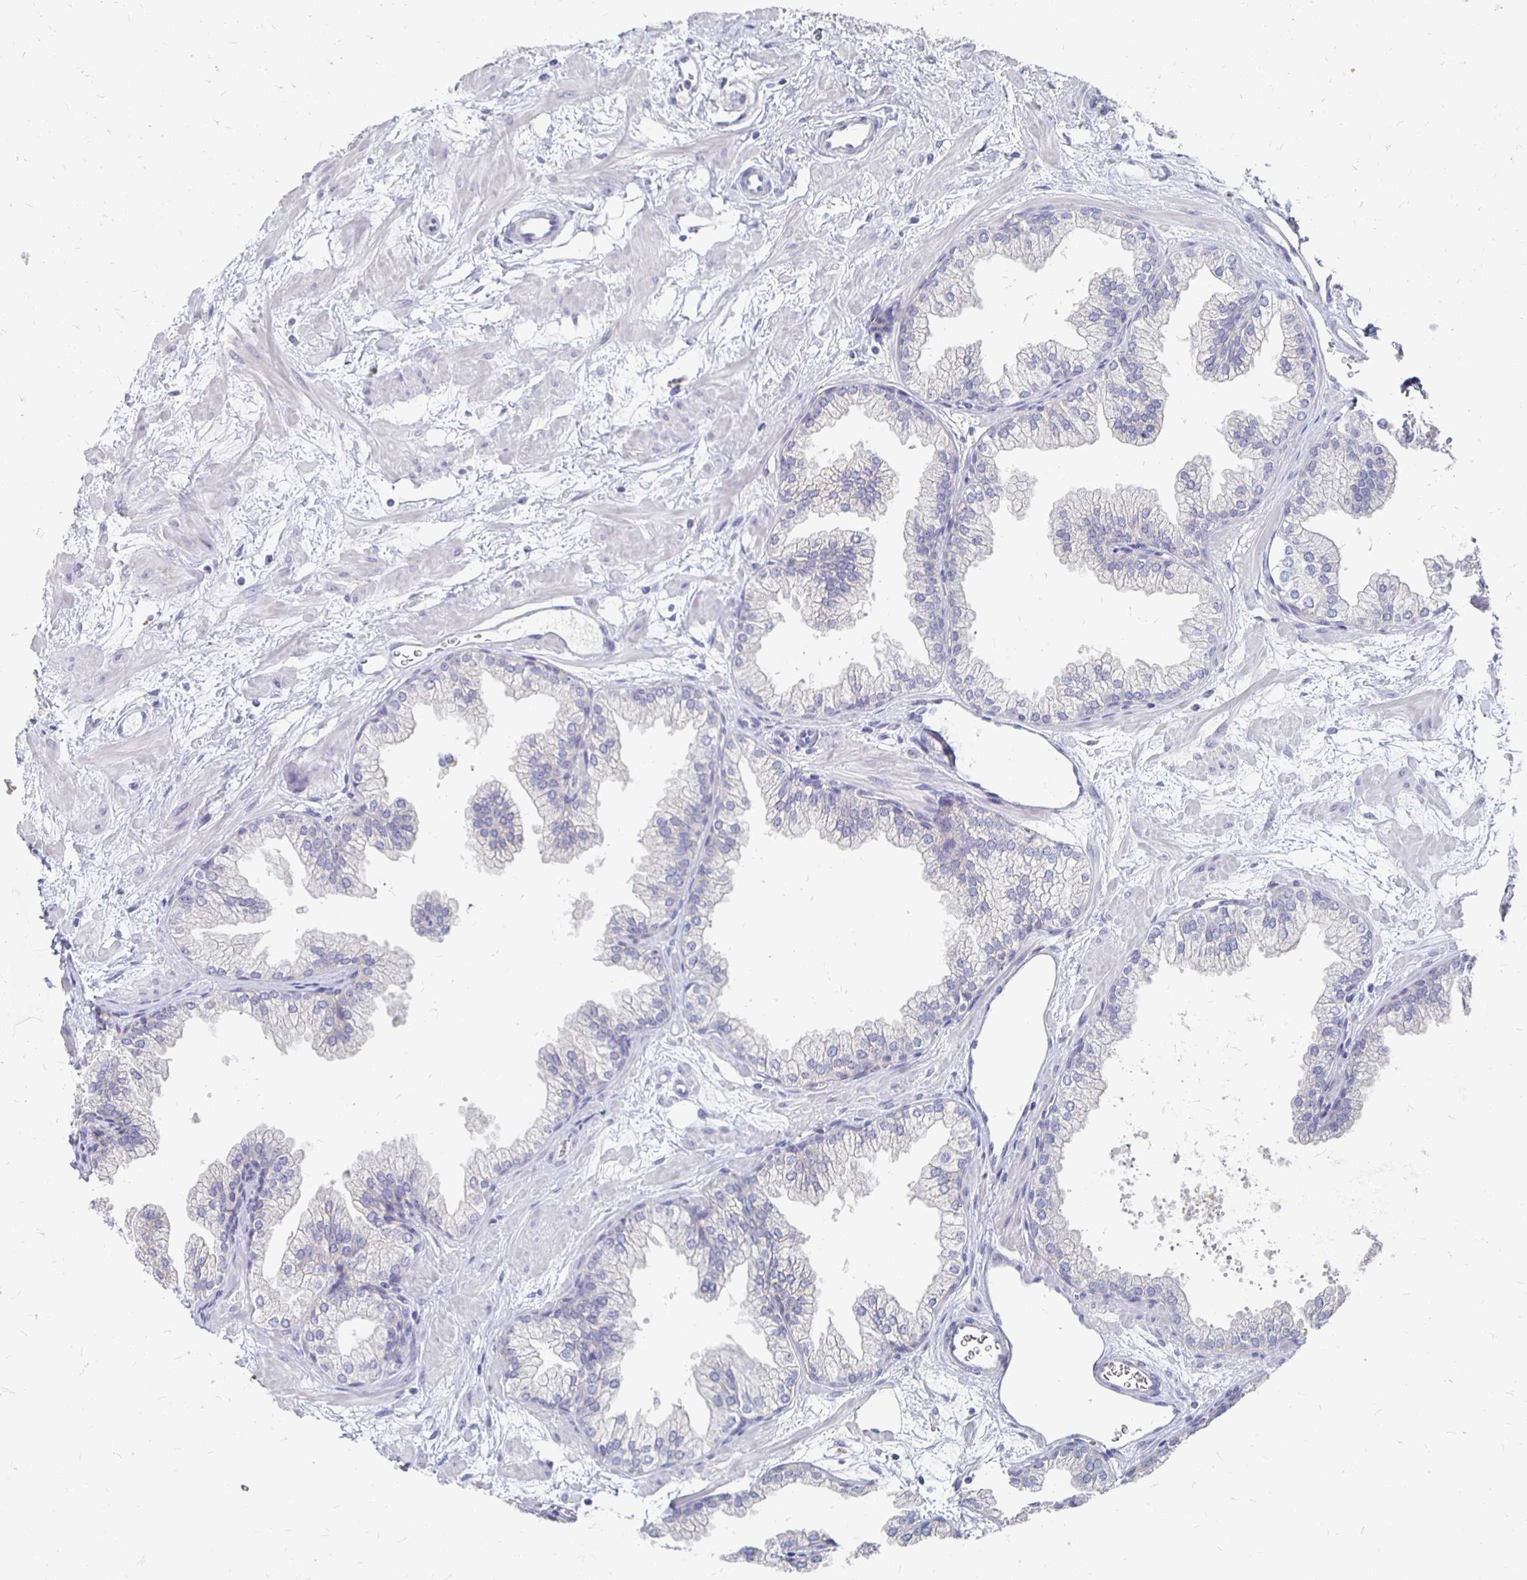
{"staining": {"intensity": "negative", "quantity": "none", "location": "none"}, "tissue": "prostate", "cell_type": "Glandular cells", "image_type": "normal", "snomed": [{"axis": "morphology", "description": "Normal tissue, NOS"}, {"axis": "topography", "description": "Prostate"}], "caption": "Glandular cells are negative for protein expression in normal human prostate.", "gene": "FKRP", "patient": {"sex": "male", "age": 37}}